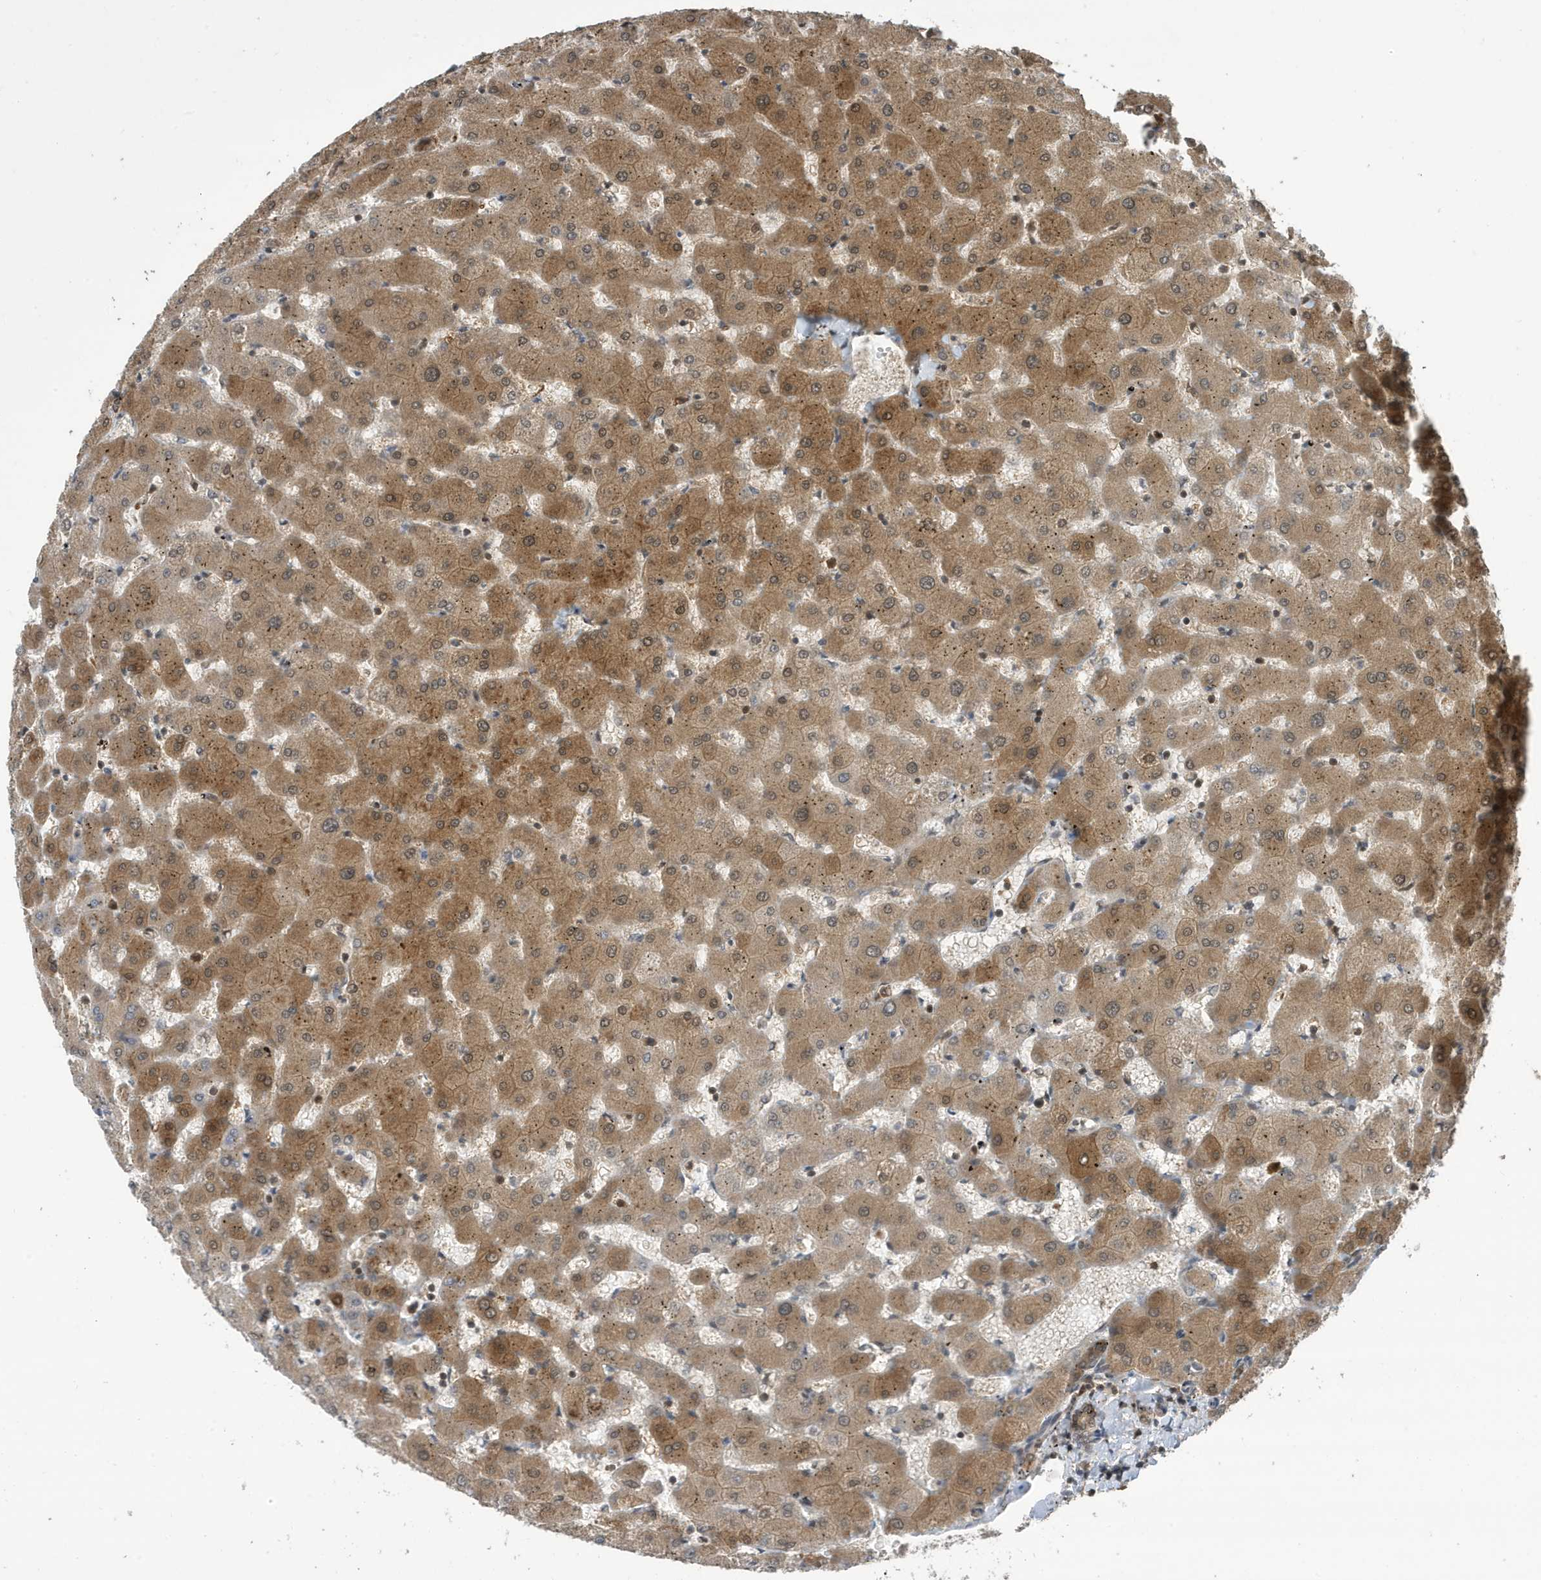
{"staining": {"intensity": "weak", "quantity": ">75%", "location": "cytoplasmic/membranous,nuclear"}, "tissue": "liver", "cell_type": "Cholangiocytes", "image_type": "normal", "snomed": [{"axis": "morphology", "description": "Normal tissue, NOS"}, {"axis": "topography", "description": "Liver"}], "caption": "Immunohistochemistry (IHC) (DAB) staining of unremarkable human liver reveals weak cytoplasmic/membranous,nuclear protein positivity in approximately >75% of cholangiocytes.", "gene": "UBQLN1", "patient": {"sex": "female", "age": 63}}